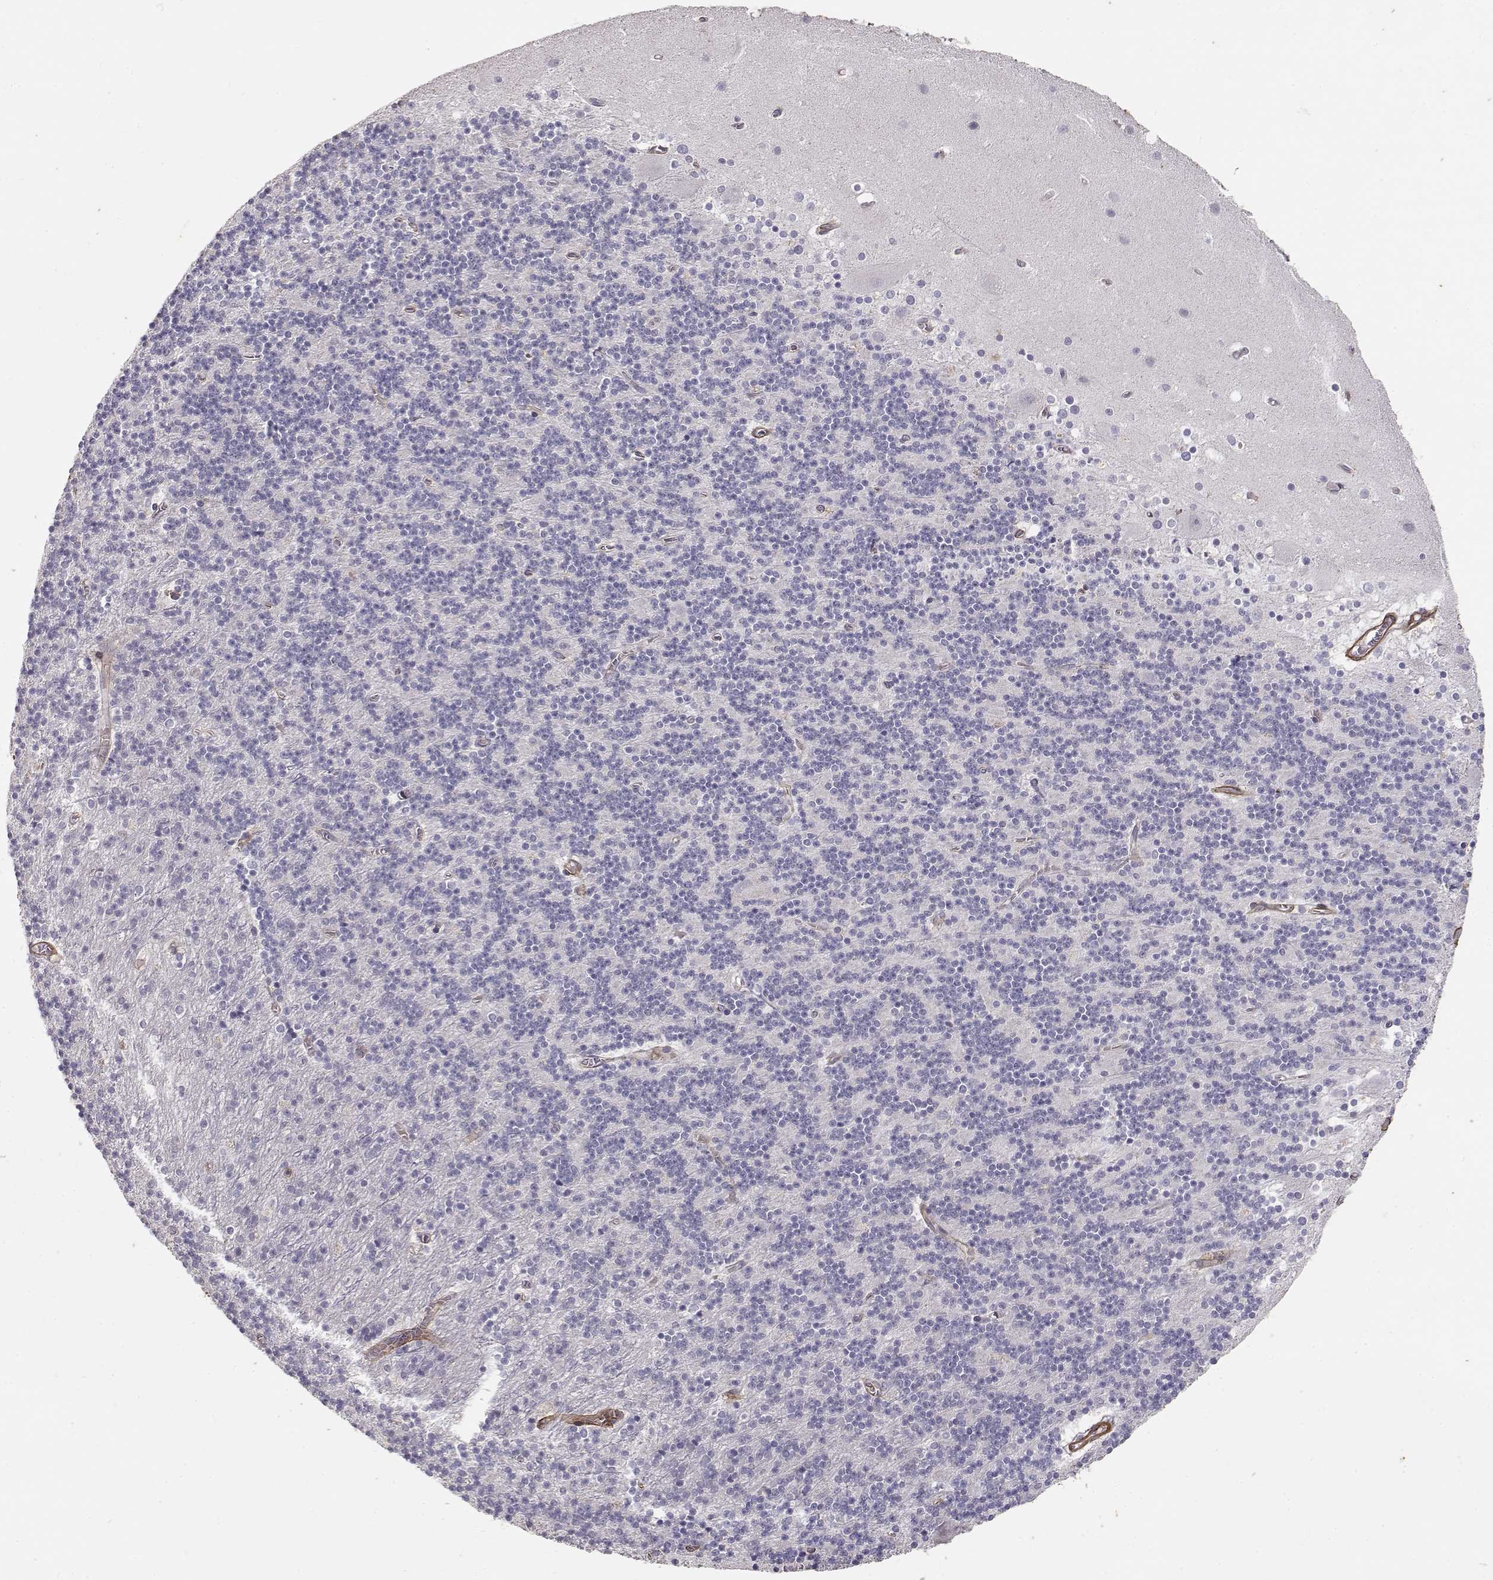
{"staining": {"intensity": "negative", "quantity": "none", "location": "none"}, "tissue": "cerebellum", "cell_type": "Cells in granular layer", "image_type": "normal", "snomed": [{"axis": "morphology", "description": "Normal tissue, NOS"}, {"axis": "topography", "description": "Cerebellum"}], "caption": "Cerebellum stained for a protein using immunohistochemistry demonstrates no positivity cells in granular layer.", "gene": "LAMA5", "patient": {"sex": "male", "age": 70}}